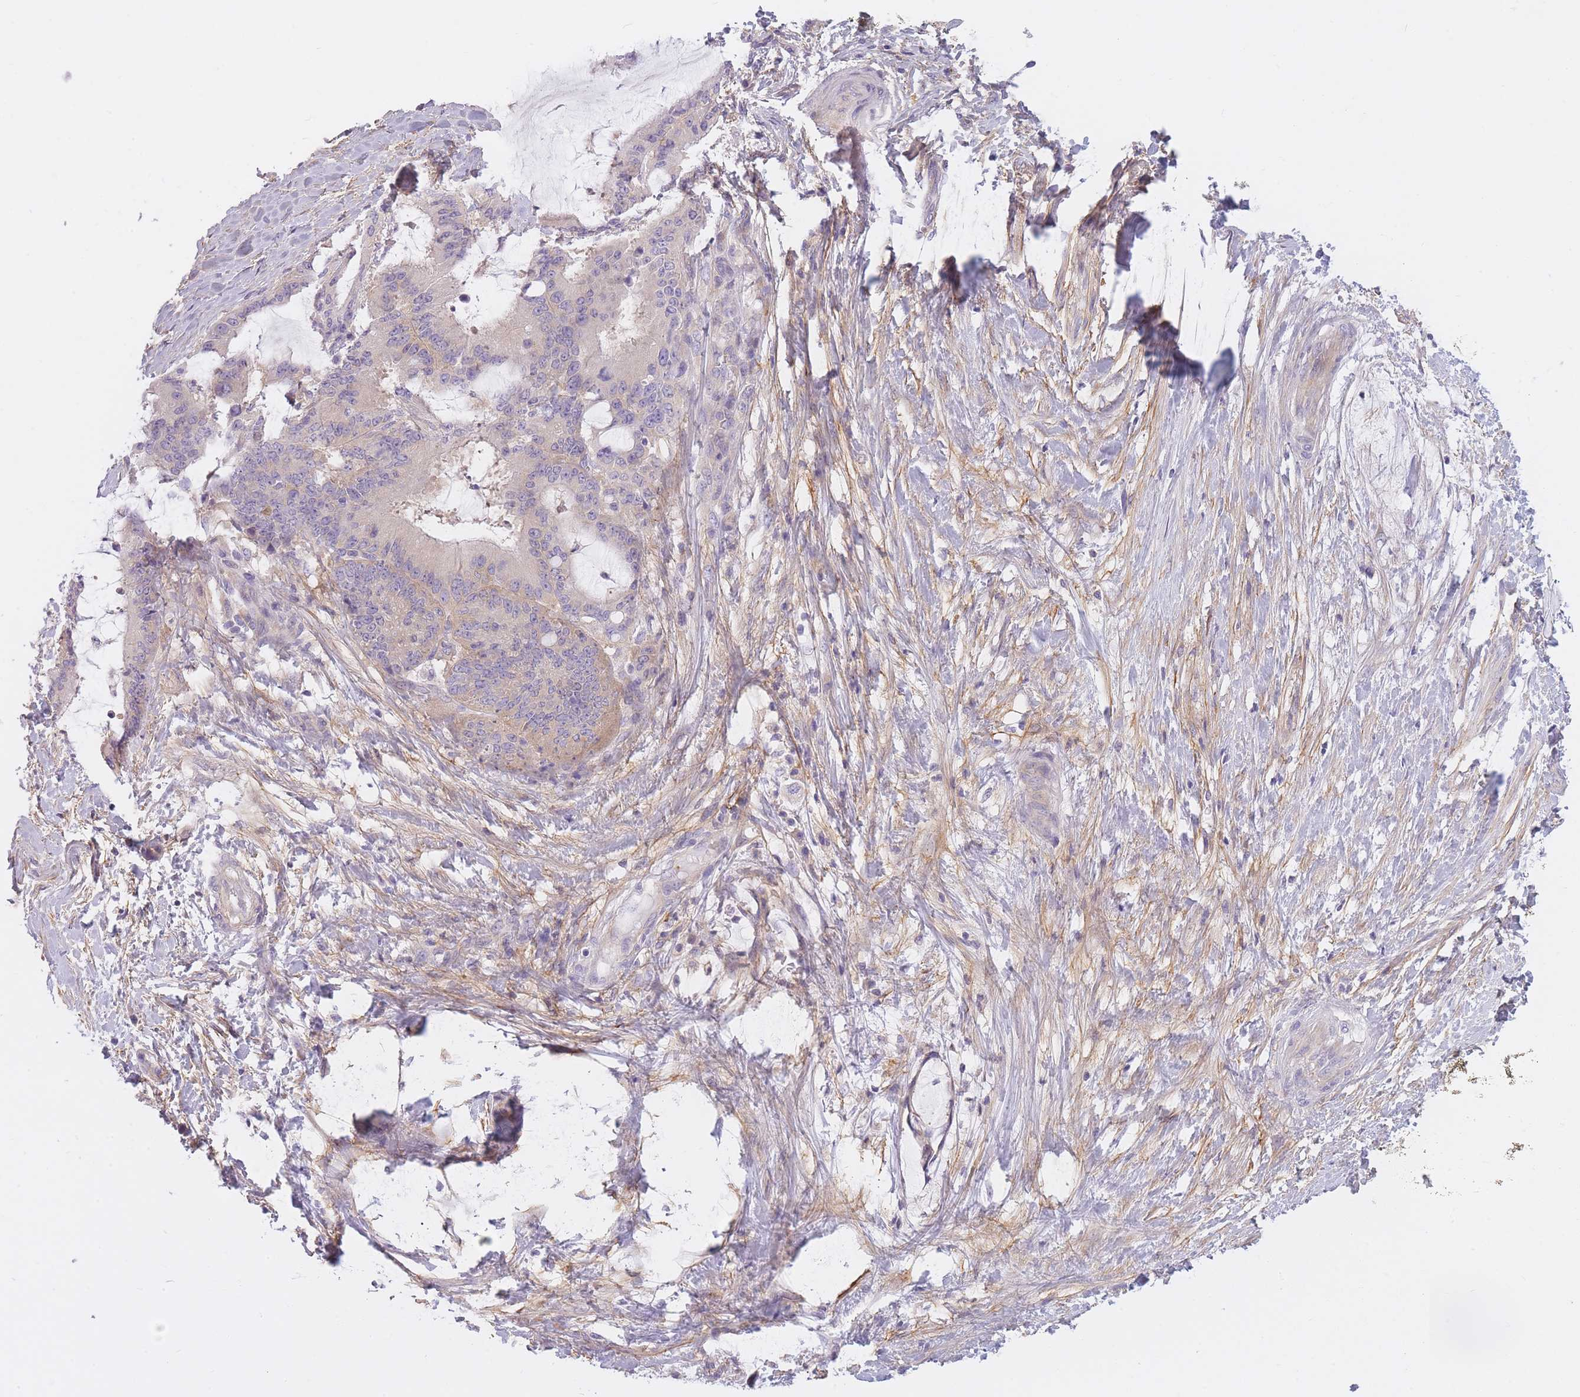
{"staining": {"intensity": "negative", "quantity": "none", "location": "none"}, "tissue": "liver cancer", "cell_type": "Tumor cells", "image_type": "cancer", "snomed": [{"axis": "morphology", "description": "Normal tissue, NOS"}, {"axis": "morphology", "description": "Cholangiocarcinoma"}, {"axis": "topography", "description": "Liver"}, {"axis": "topography", "description": "Peripheral nerve tissue"}], "caption": "Tumor cells show no significant positivity in liver cancer (cholangiocarcinoma).", "gene": "AP3M2", "patient": {"sex": "female", "age": 73}}